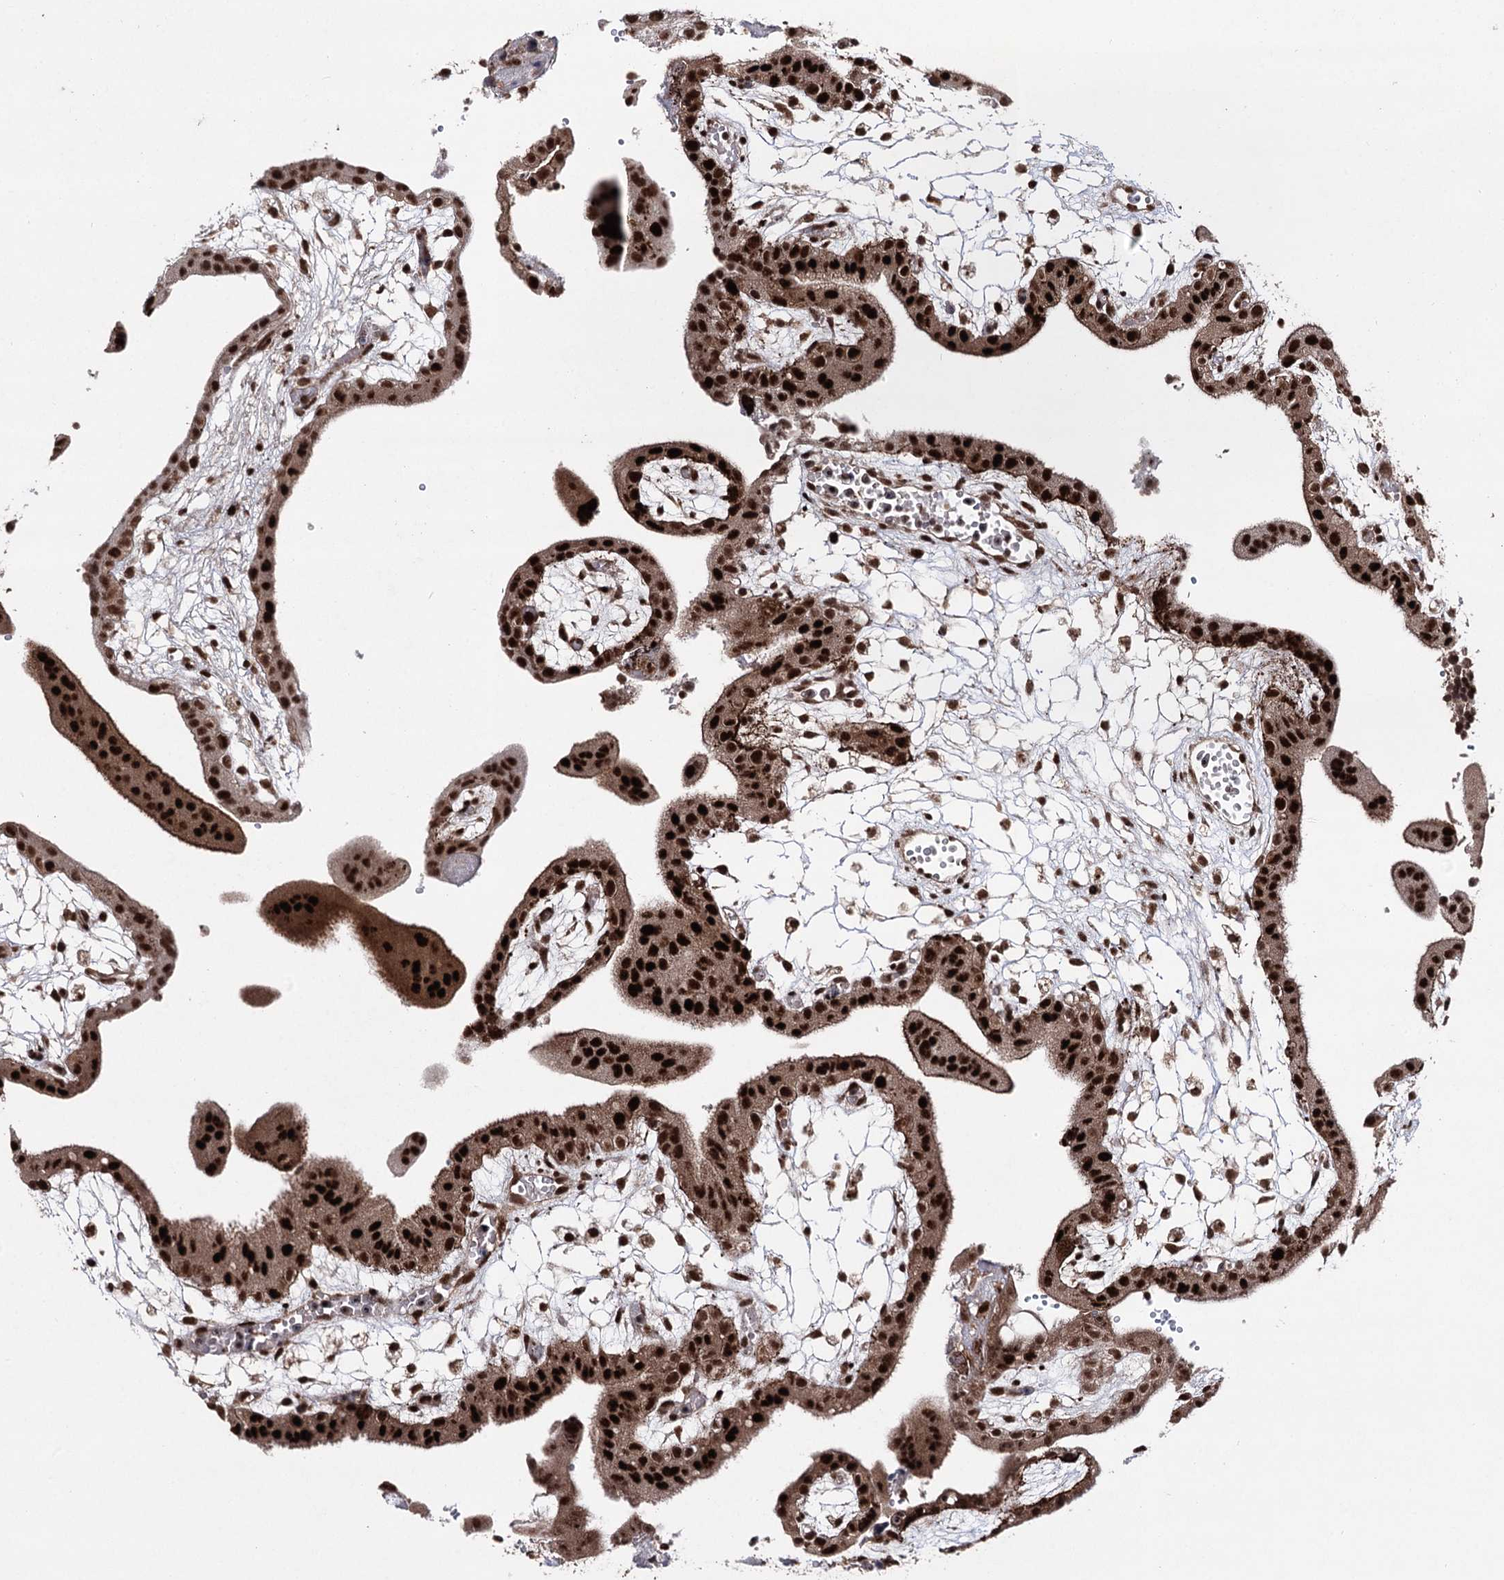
{"staining": {"intensity": "strong", "quantity": "25%-75%", "location": "cytoplasmic/membranous,nuclear"}, "tissue": "placenta", "cell_type": "Trophoblastic cells", "image_type": "normal", "snomed": [{"axis": "morphology", "description": "Normal tissue, NOS"}, {"axis": "topography", "description": "Placenta"}], "caption": "Immunohistochemical staining of unremarkable placenta displays 25%-75% levels of strong cytoplasmic/membranous,nuclear protein positivity in about 25%-75% of trophoblastic cells. The protein is stained brown, and the nuclei are stained in blue (DAB IHC with brightfield microscopy, high magnification).", "gene": "PDCD4", "patient": {"sex": "female", "age": 18}}